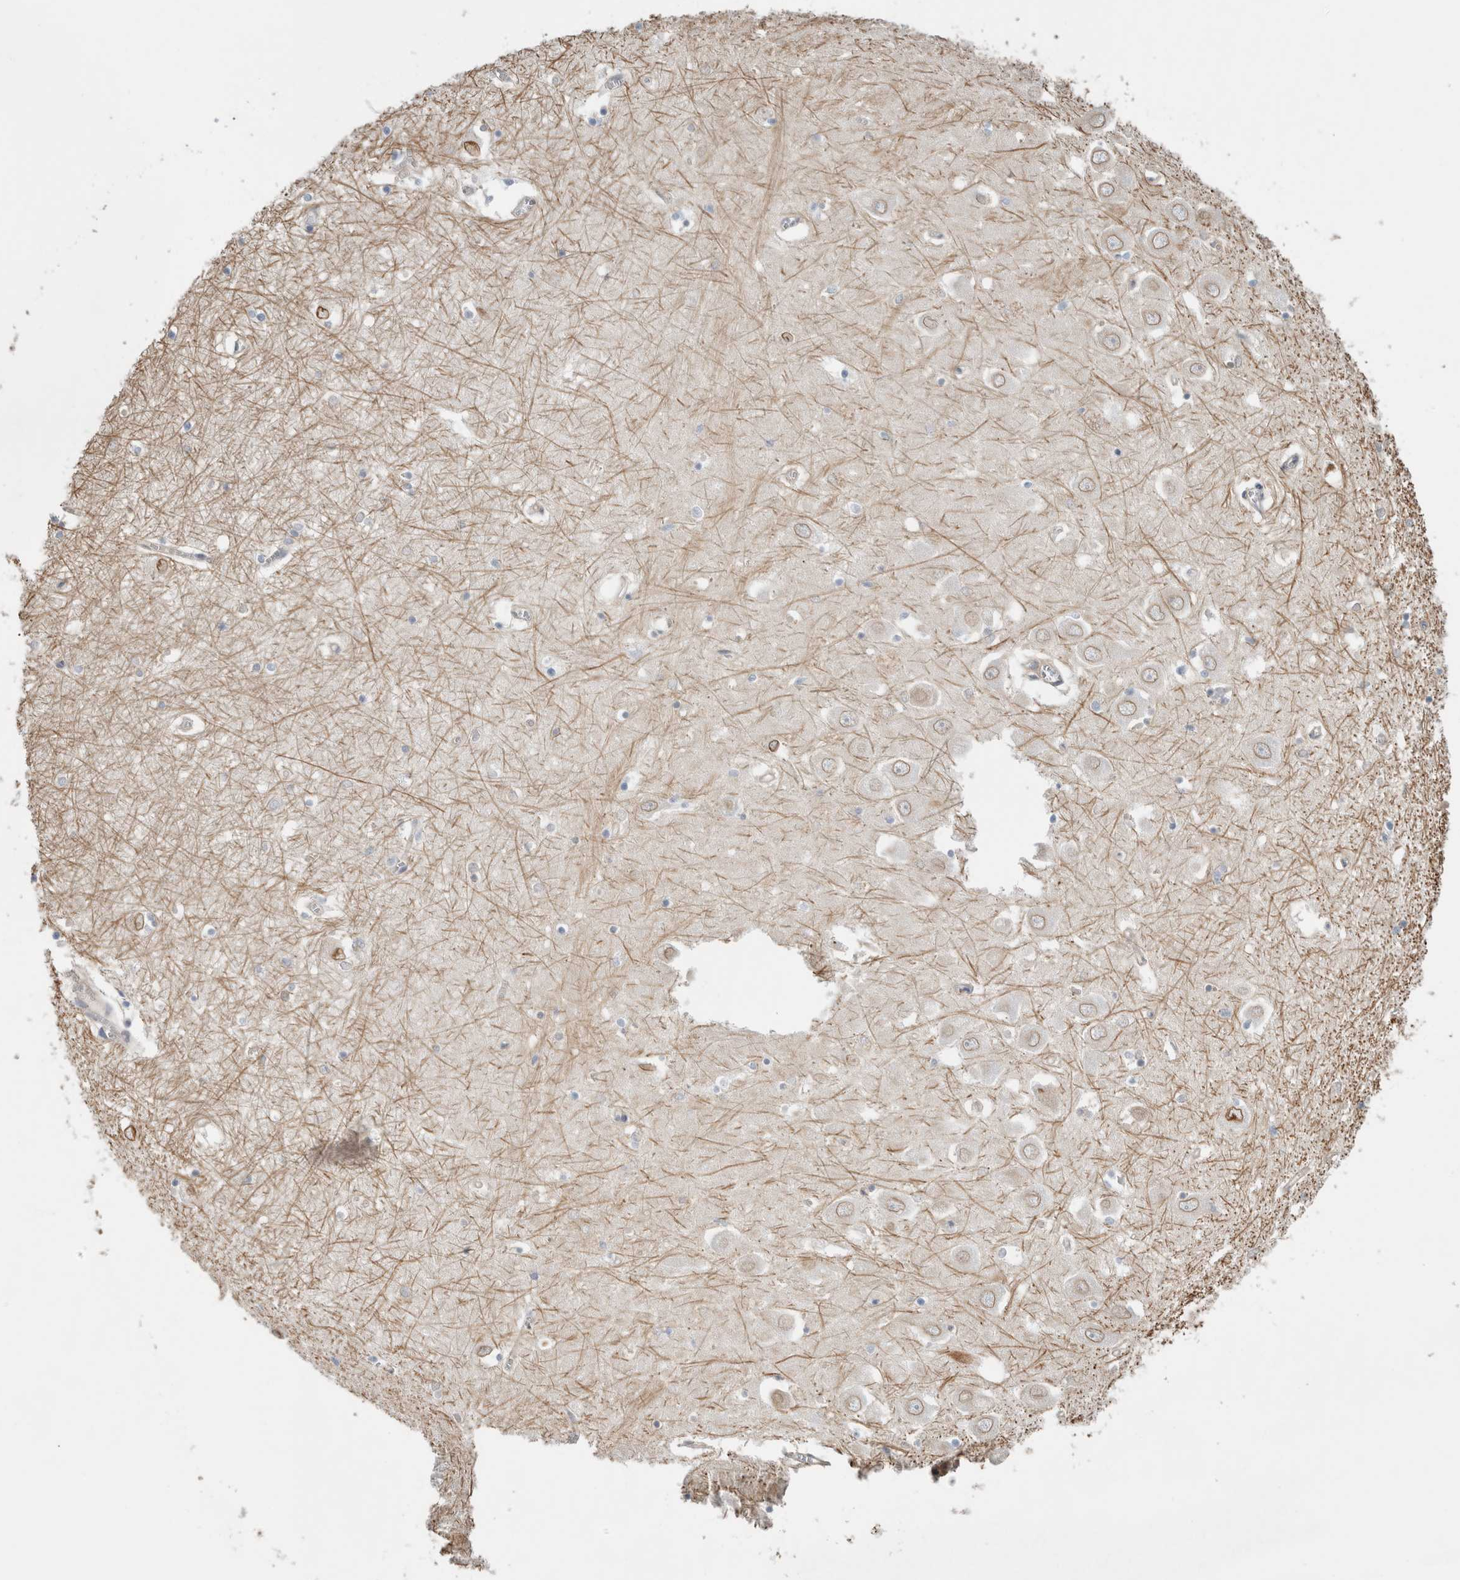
{"staining": {"intensity": "negative", "quantity": "none", "location": "none"}, "tissue": "hippocampus", "cell_type": "Glial cells", "image_type": "normal", "snomed": [{"axis": "morphology", "description": "Normal tissue, NOS"}, {"axis": "topography", "description": "Hippocampus"}], "caption": "Immunohistochemistry of benign human hippocampus shows no expression in glial cells. The staining is performed using DAB brown chromogen with nuclei counter-stained in using hematoxylin.", "gene": "CFI", "patient": {"sex": "male", "age": 70}}